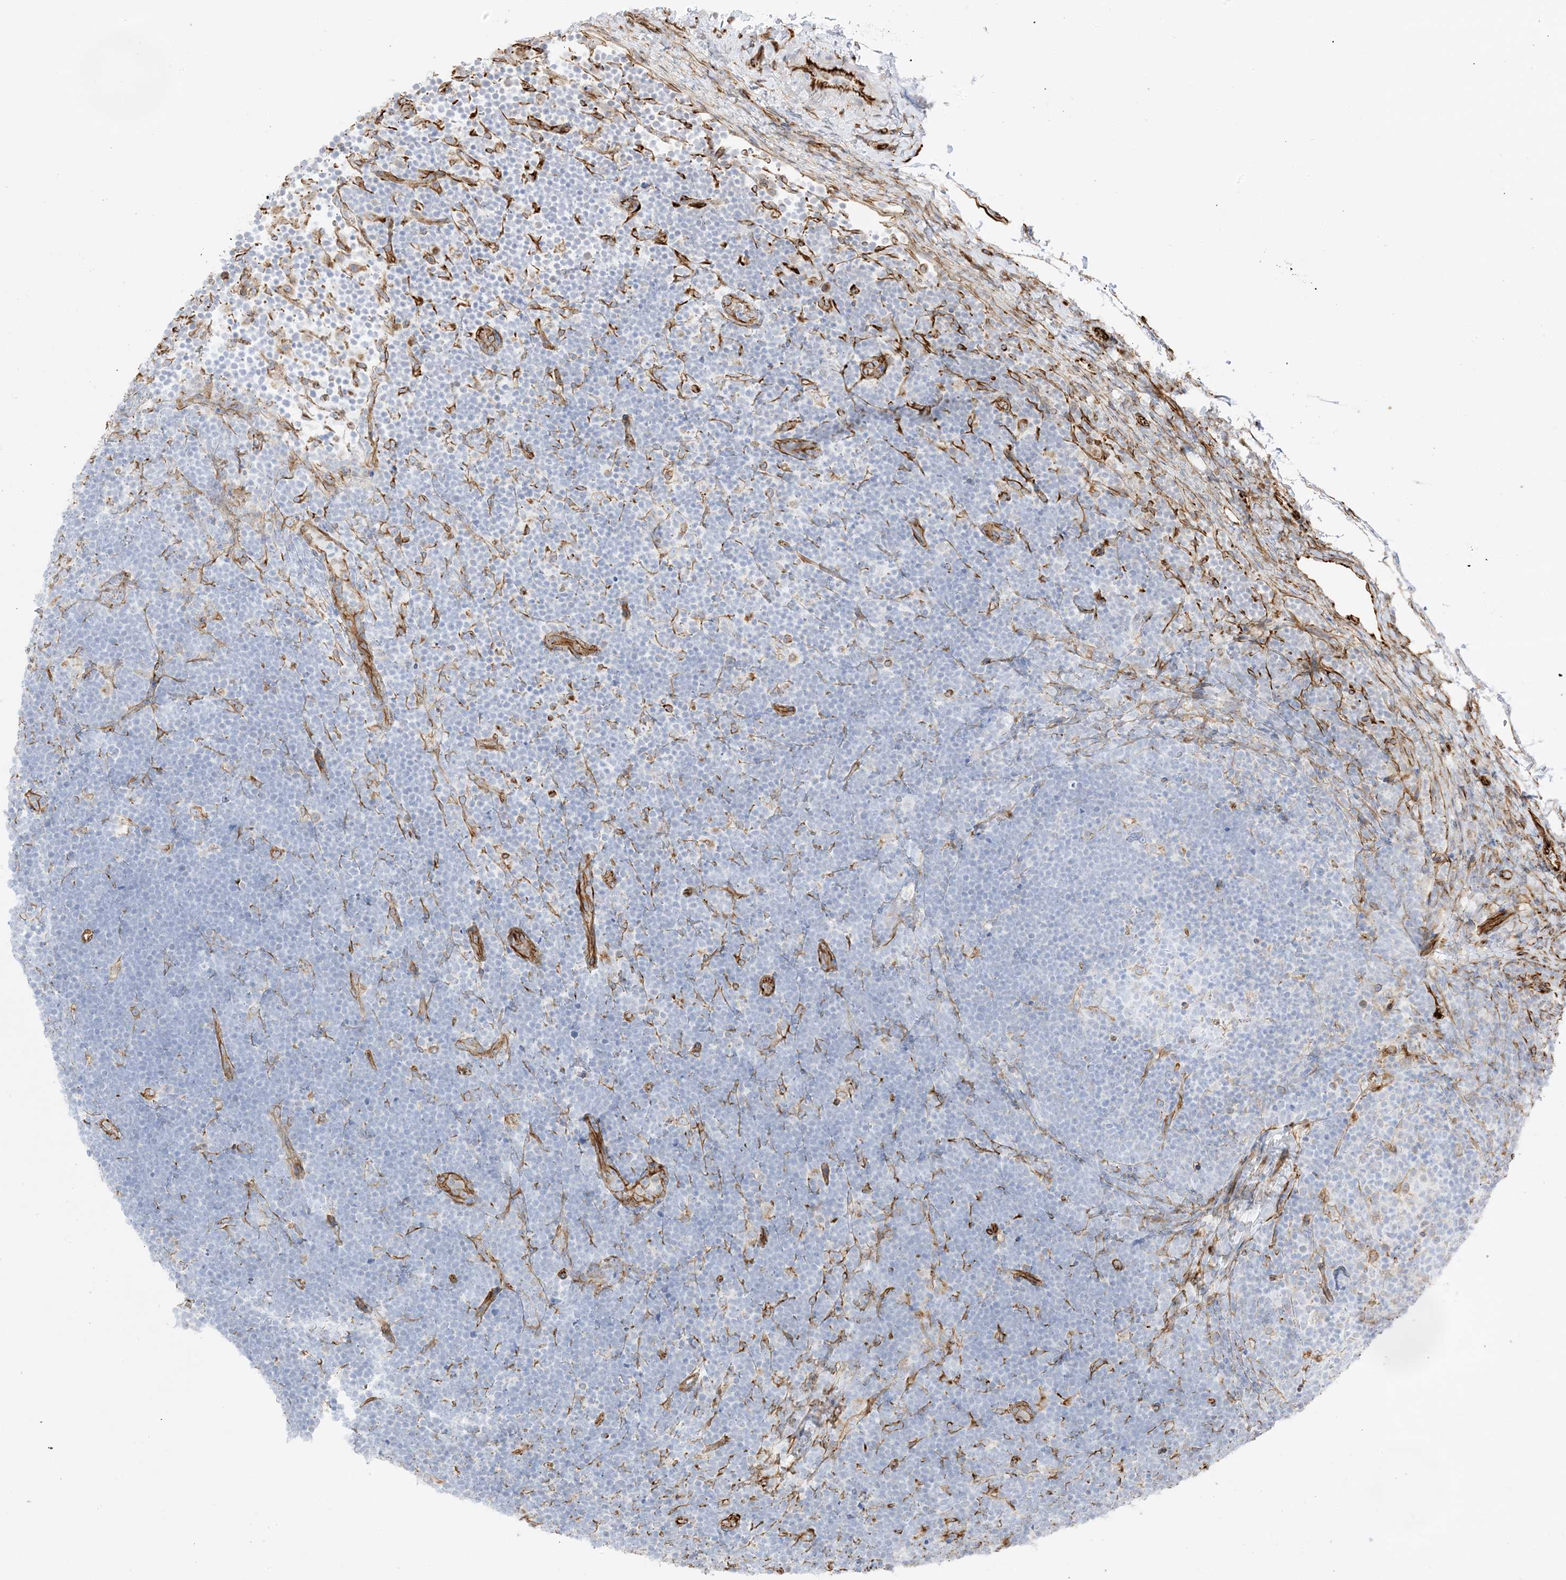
{"staining": {"intensity": "negative", "quantity": "none", "location": "none"}, "tissue": "lymphoma", "cell_type": "Tumor cells", "image_type": "cancer", "snomed": [{"axis": "morphology", "description": "Malignant lymphoma, non-Hodgkin's type, High grade"}, {"axis": "topography", "description": "Lymph node"}], "caption": "Tumor cells show no significant staining in high-grade malignant lymphoma, non-Hodgkin's type. The staining was performed using DAB (3,3'-diaminobenzidine) to visualize the protein expression in brown, while the nuclei were stained in blue with hematoxylin (Magnification: 20x).", "gene": "PID1", "patient": {"sex": "male", "age": 13}}